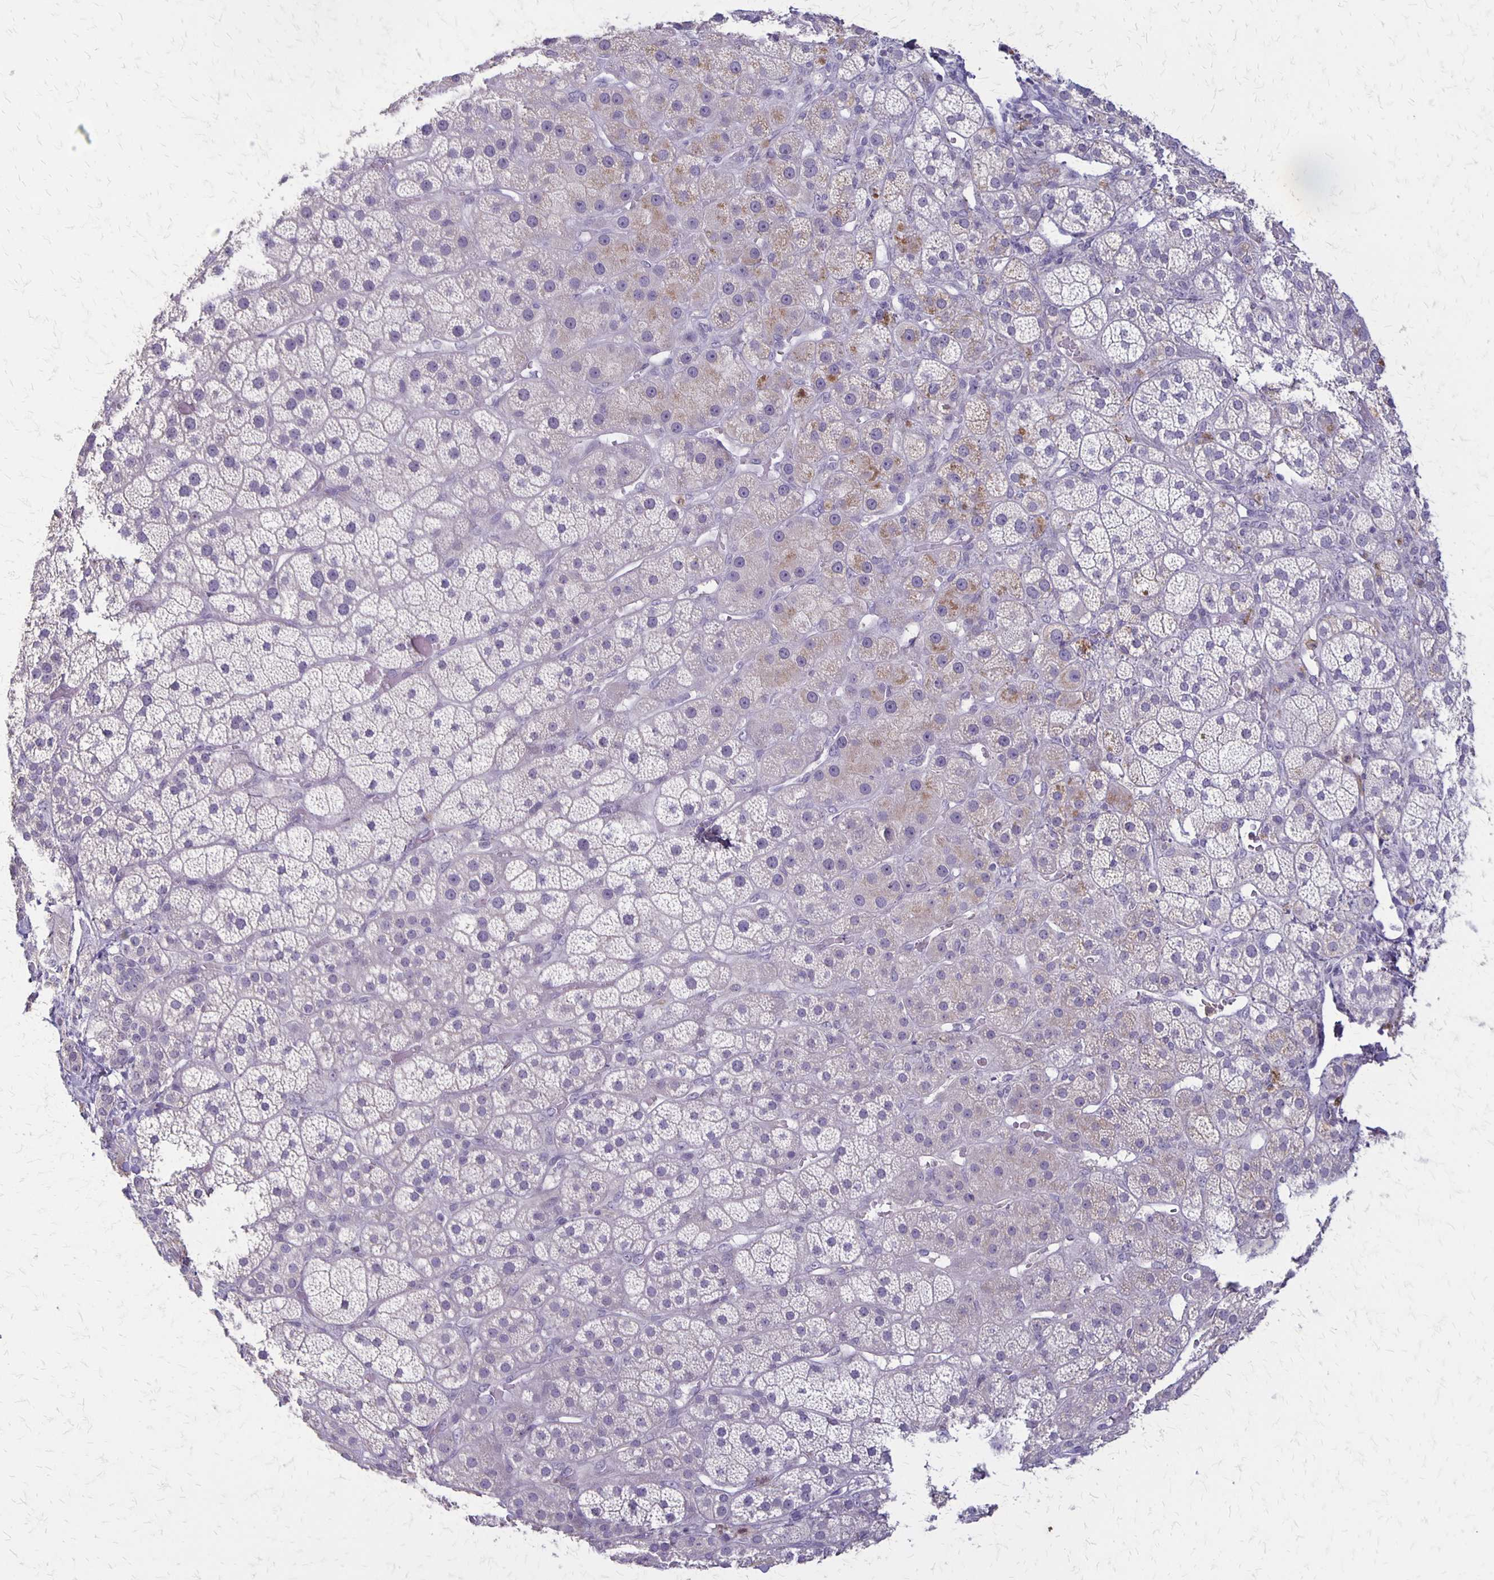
{"staining": {"intensity": "weak", "quantity": "<25%", "location": "cytoplasmic/membranous"}, "tissue": "adrenal gland", "cell_type": "Glandular cells", "image_type": "normal", "snomed": [{"axis": "morphology", "description": "Normal tissue, NOS"}, {"axis": "topography", "description": "Adrenal gland"}], "caption": "The IHC histopathology image has no significant staining in glandular cells of adrenal gland. (Brightfield microscopy of DAB IHC at high magnification).", "gene": "SEPTIN5", "patient": {"sex": "male", "age": 57}}